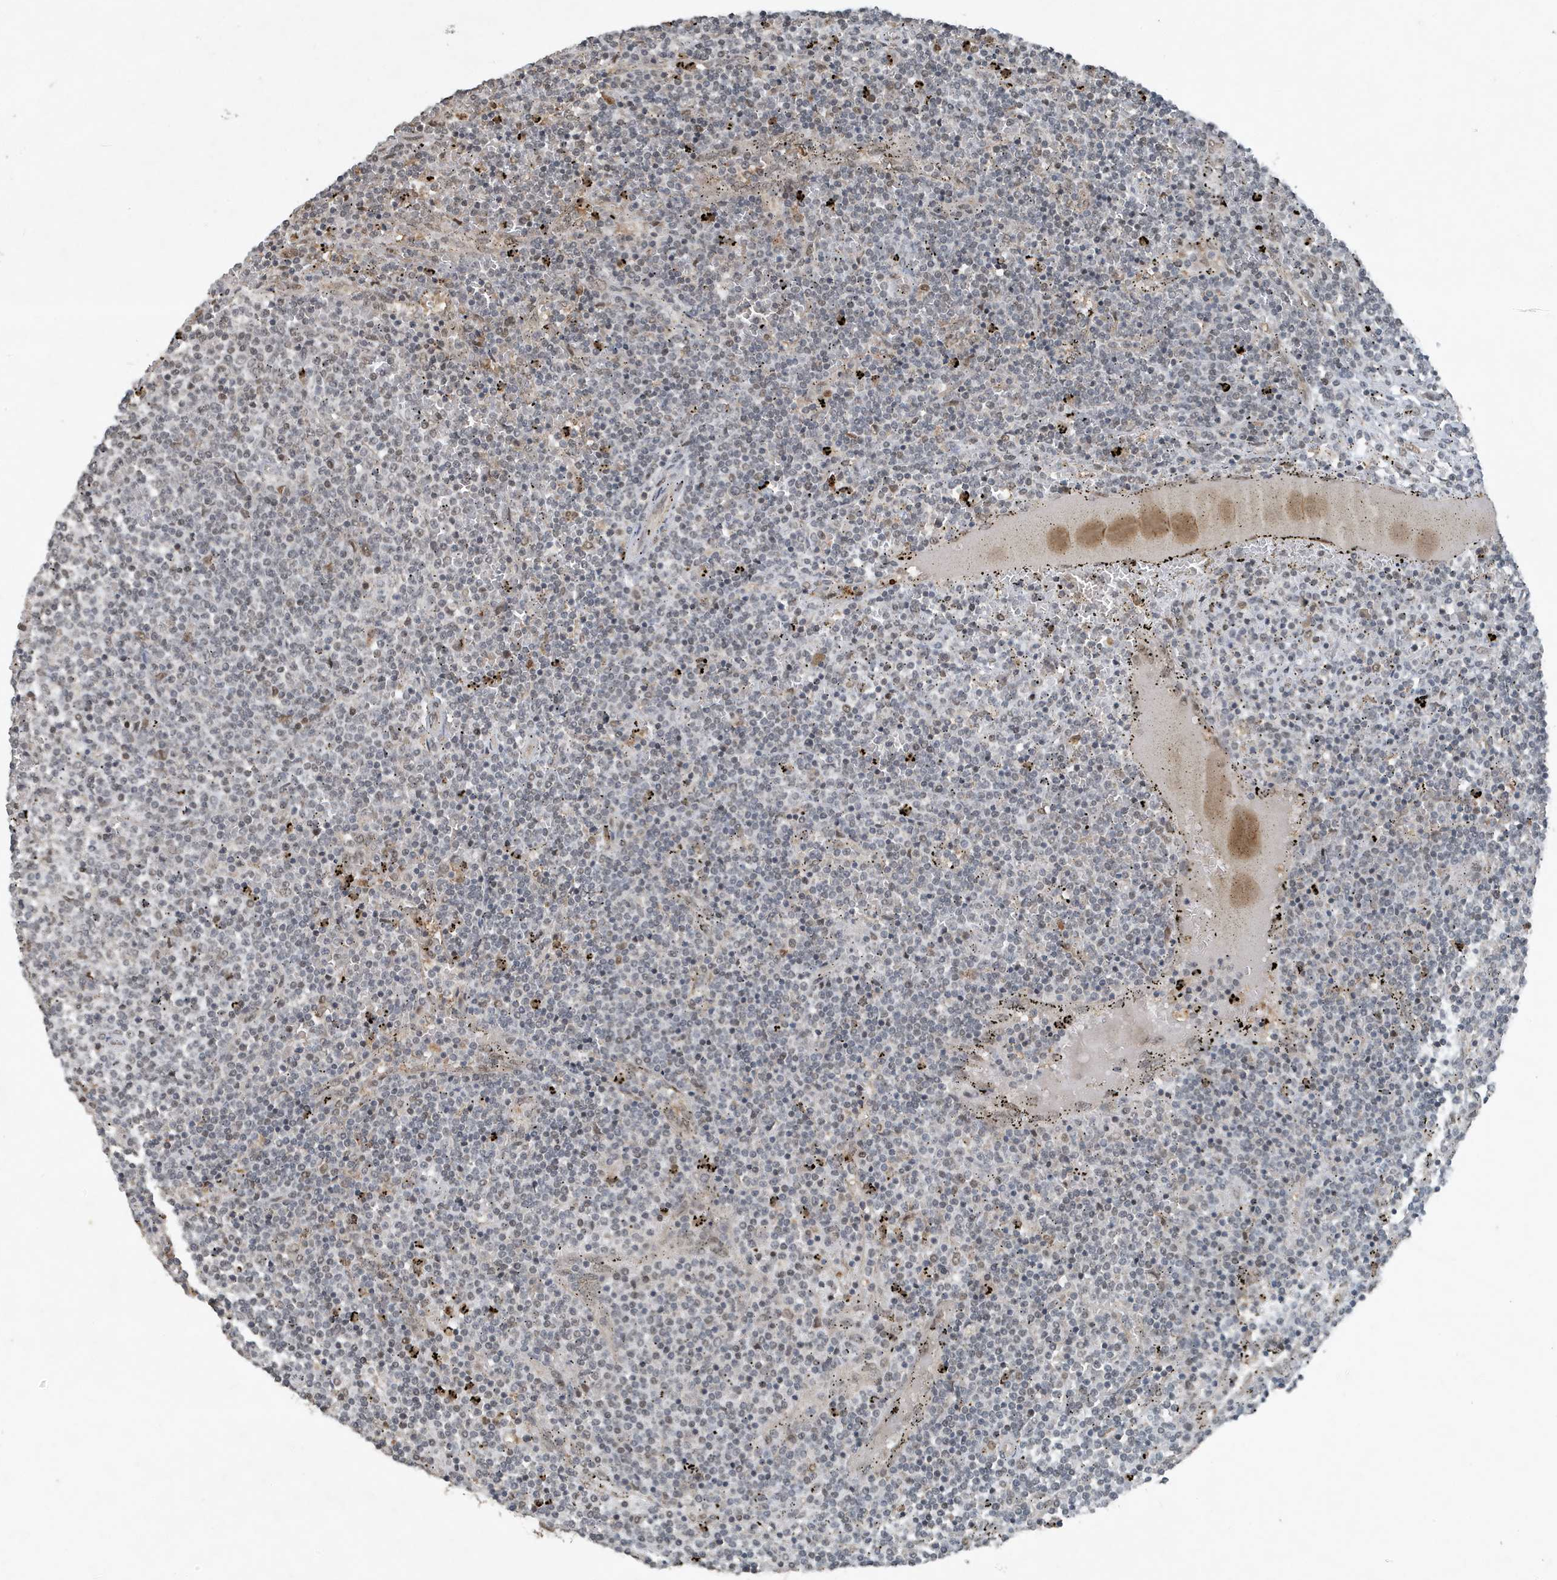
{"staining": {"intensity": "negative", "quantity": "none", "location": "none"}, "tissue": "lymphoma", "cell_type": "Tumor cells", "image_type": "cancer", "snomed": [{"axis": "morphology", "description": "Malignant lymphoma, non-Hodgkin's type, Low grade"}, {"axis": "topography", "description": "Spleen"}], "caption": "Tumor cells are negative for protein expression in human low-grade malignant lymphoma, non-Hodgkin's type.", "gene": "HSPA1A", "patient": {"sex": "female", "age": 50}}